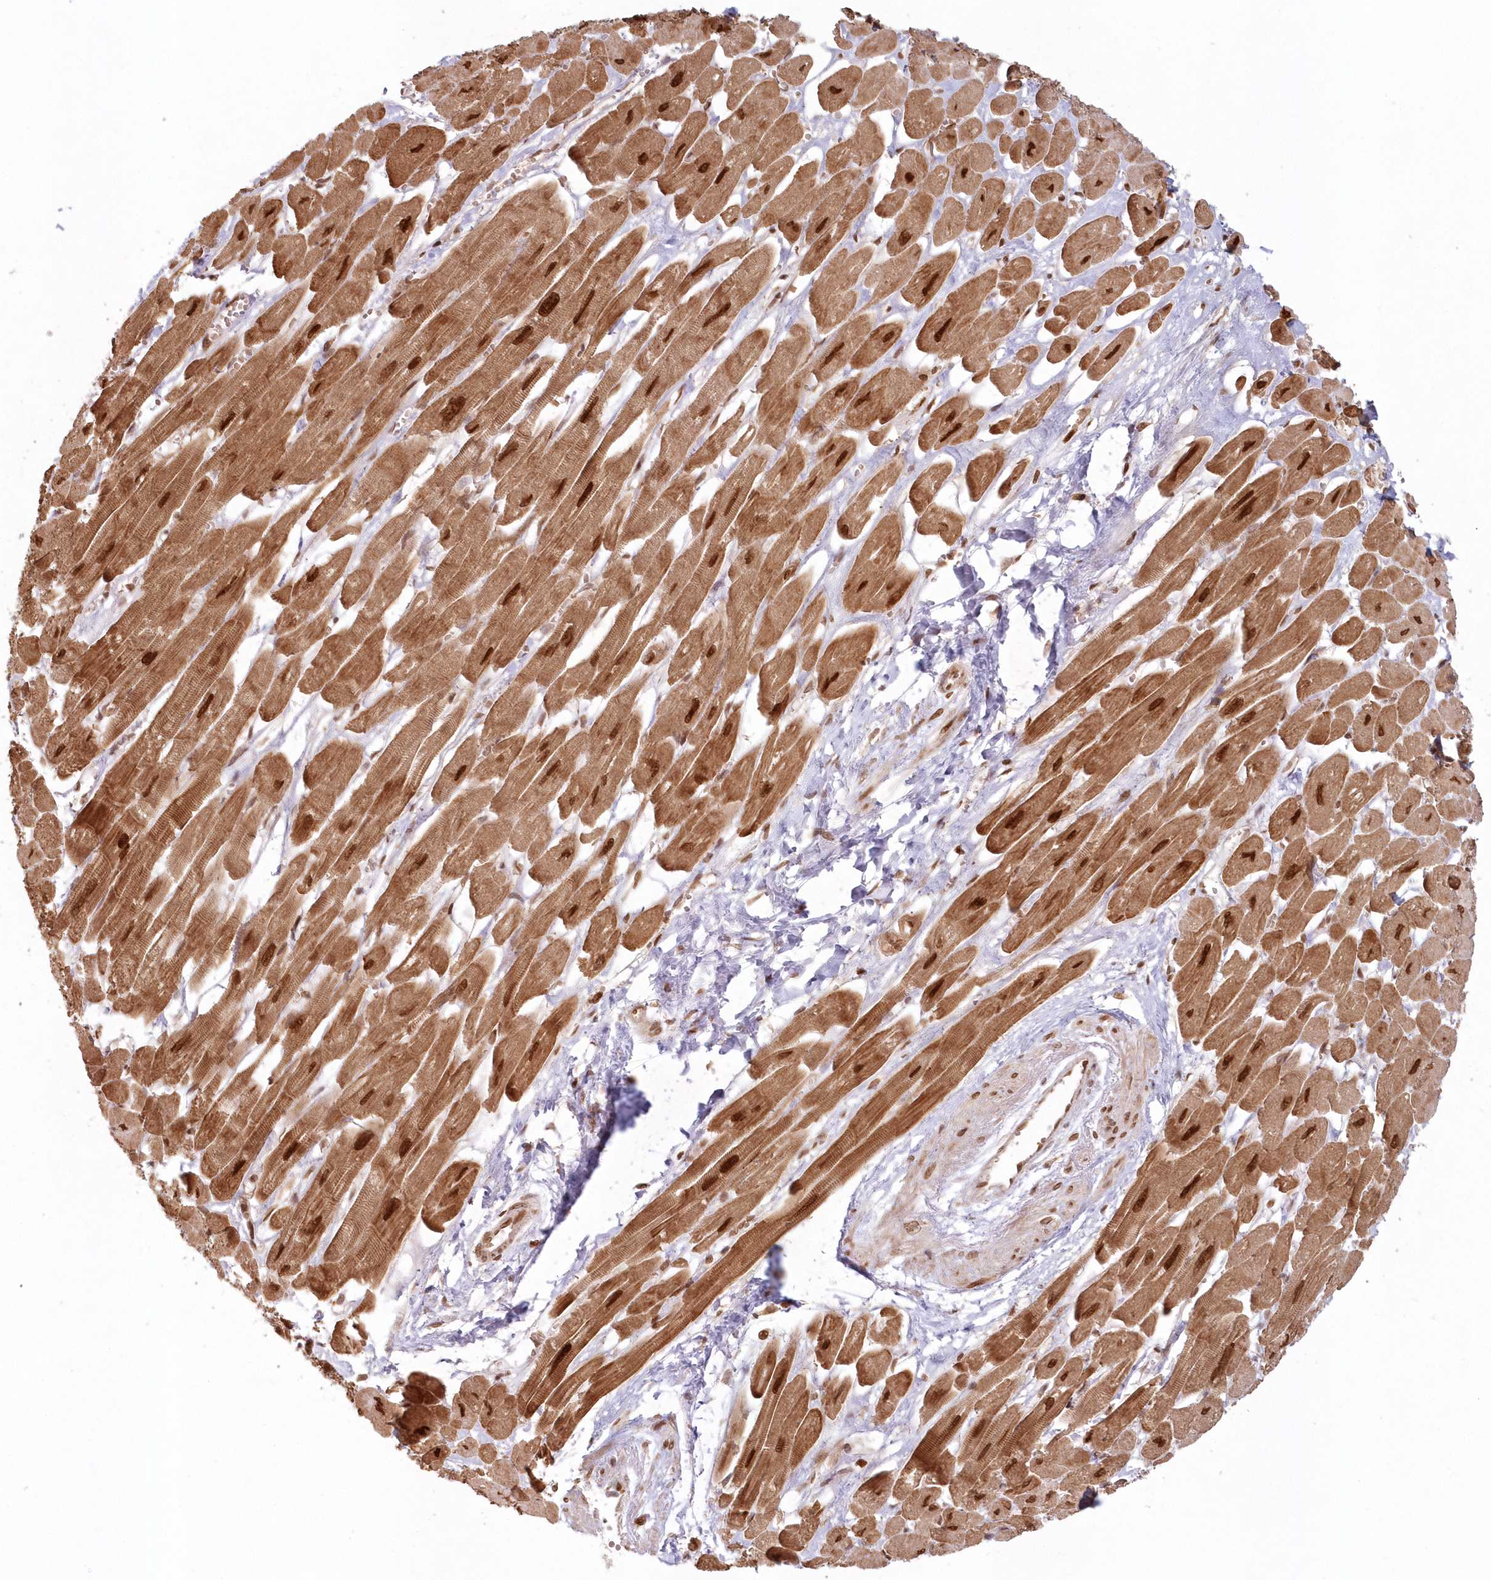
{"staining": {"intensity": "strong", "quantity": ">75%", "location": "cytoplasmic/membranous,nuclear"}, "tissue": "heart muscle", "cell_type": "Cardiomyocytes", "image_type": "normal", "snomed": [{"axis": "morphology", "description": "Normal tissue, NOS"}, {"axis": "topography", "description": "Heart"}], "caption": "Heart muscle stained with immunohistochemistry (IHC) shows strong cytoplasmic/membranous,nuclear expression in approximately >75% of cardiomyocytes.", "gene": "TOGARAM2", "patient": {"sex": "female", "age": 54}}